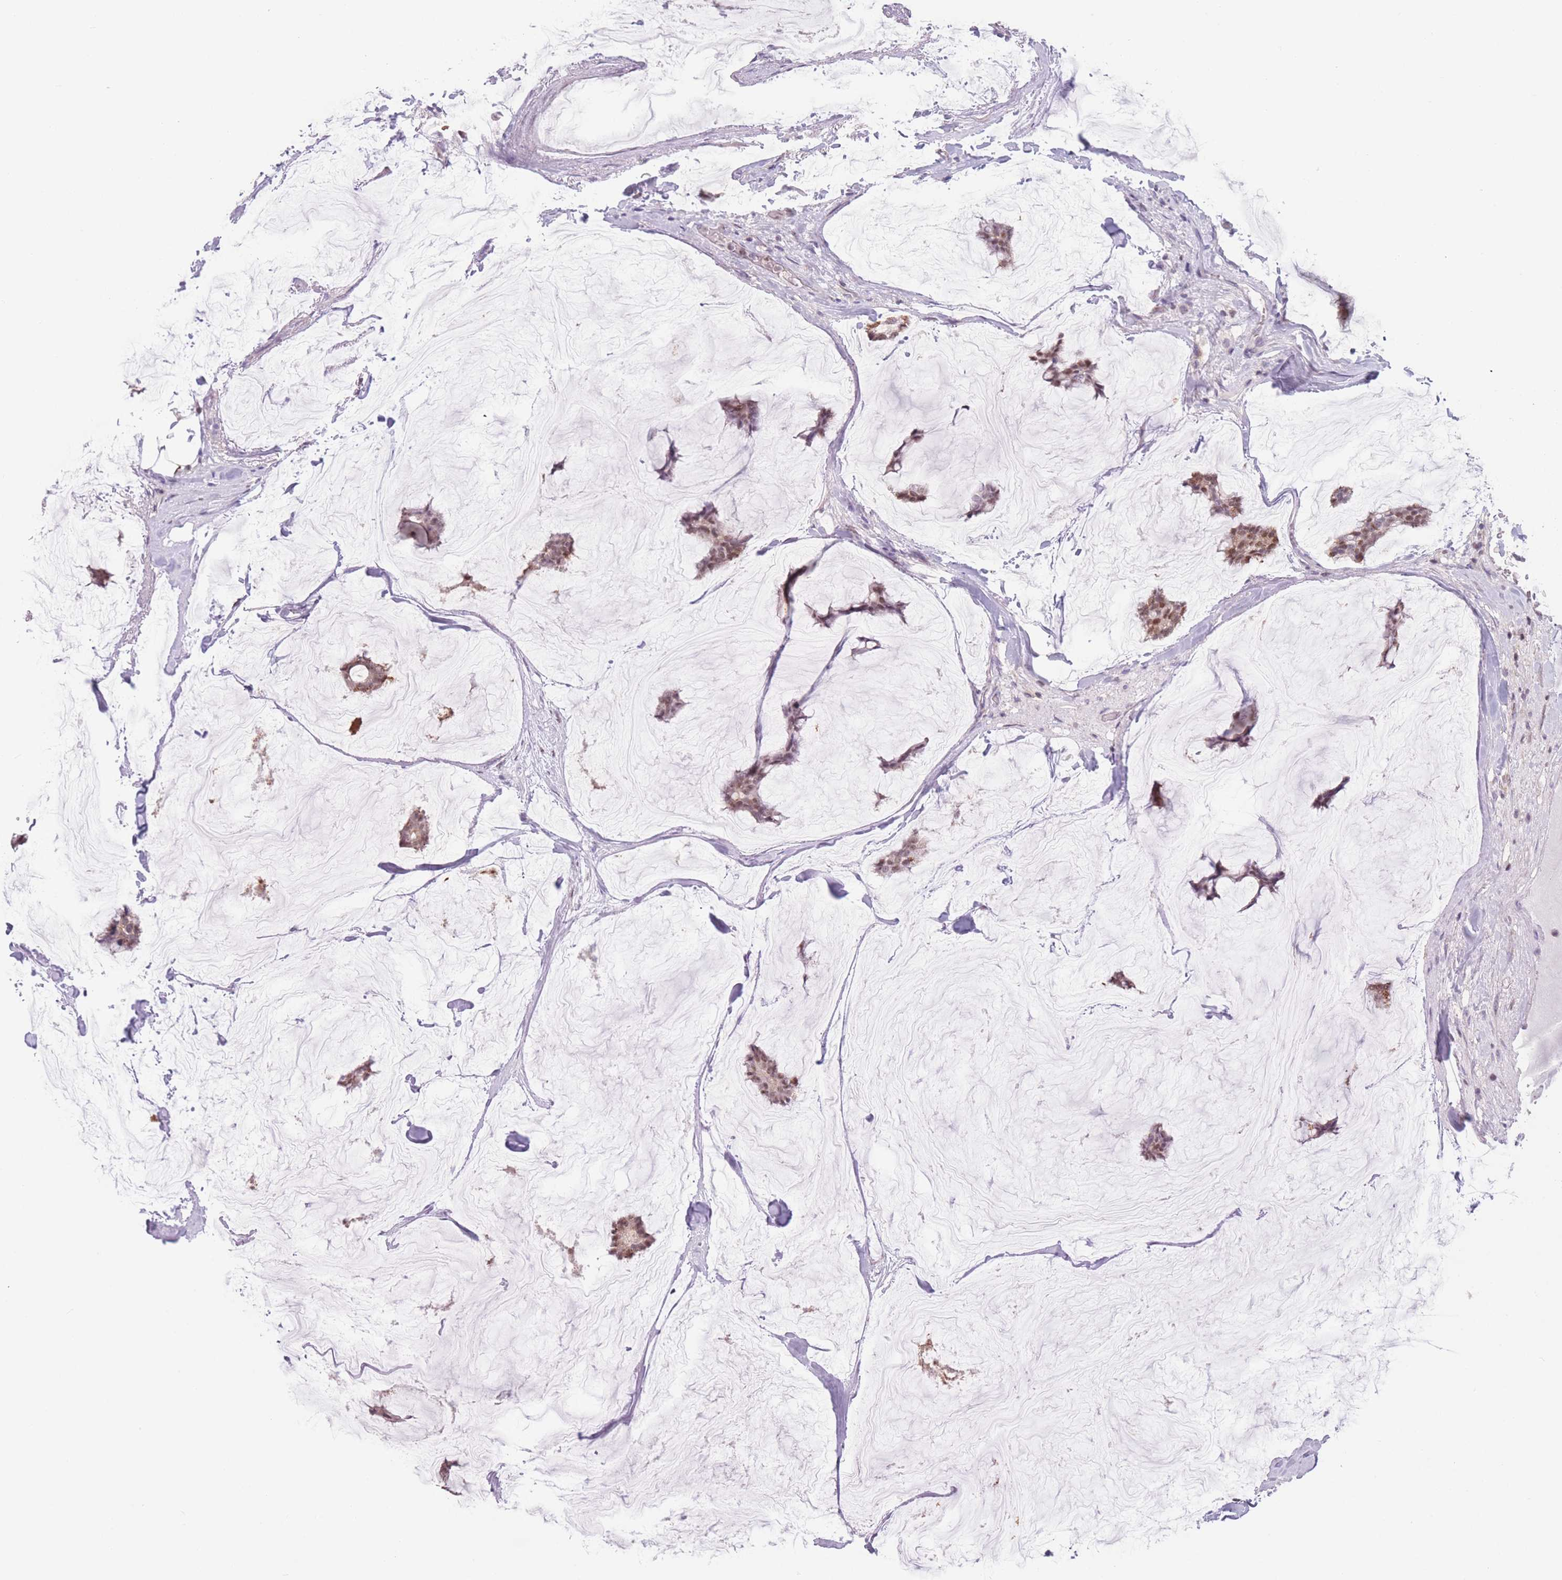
{"staining": {"intensity": "moderate", "quantity": ">75%", "location": "nuclear"}, "tissue": "breast cancer", "cell_type": "Tumor cells", "image_type": "cancer", "snomed": [{"axis": "morphology", "description": "Duct carcinoma"}, {"axis": "topography", "description": "Breast"}], "caption": "Moderate nuclear protein staining is seen in approximately >75% of tumor cells in invasive ductal carcinoma (breast).", "gene": "ZNF439", "patient": {"sex": "female", "age": 93}}